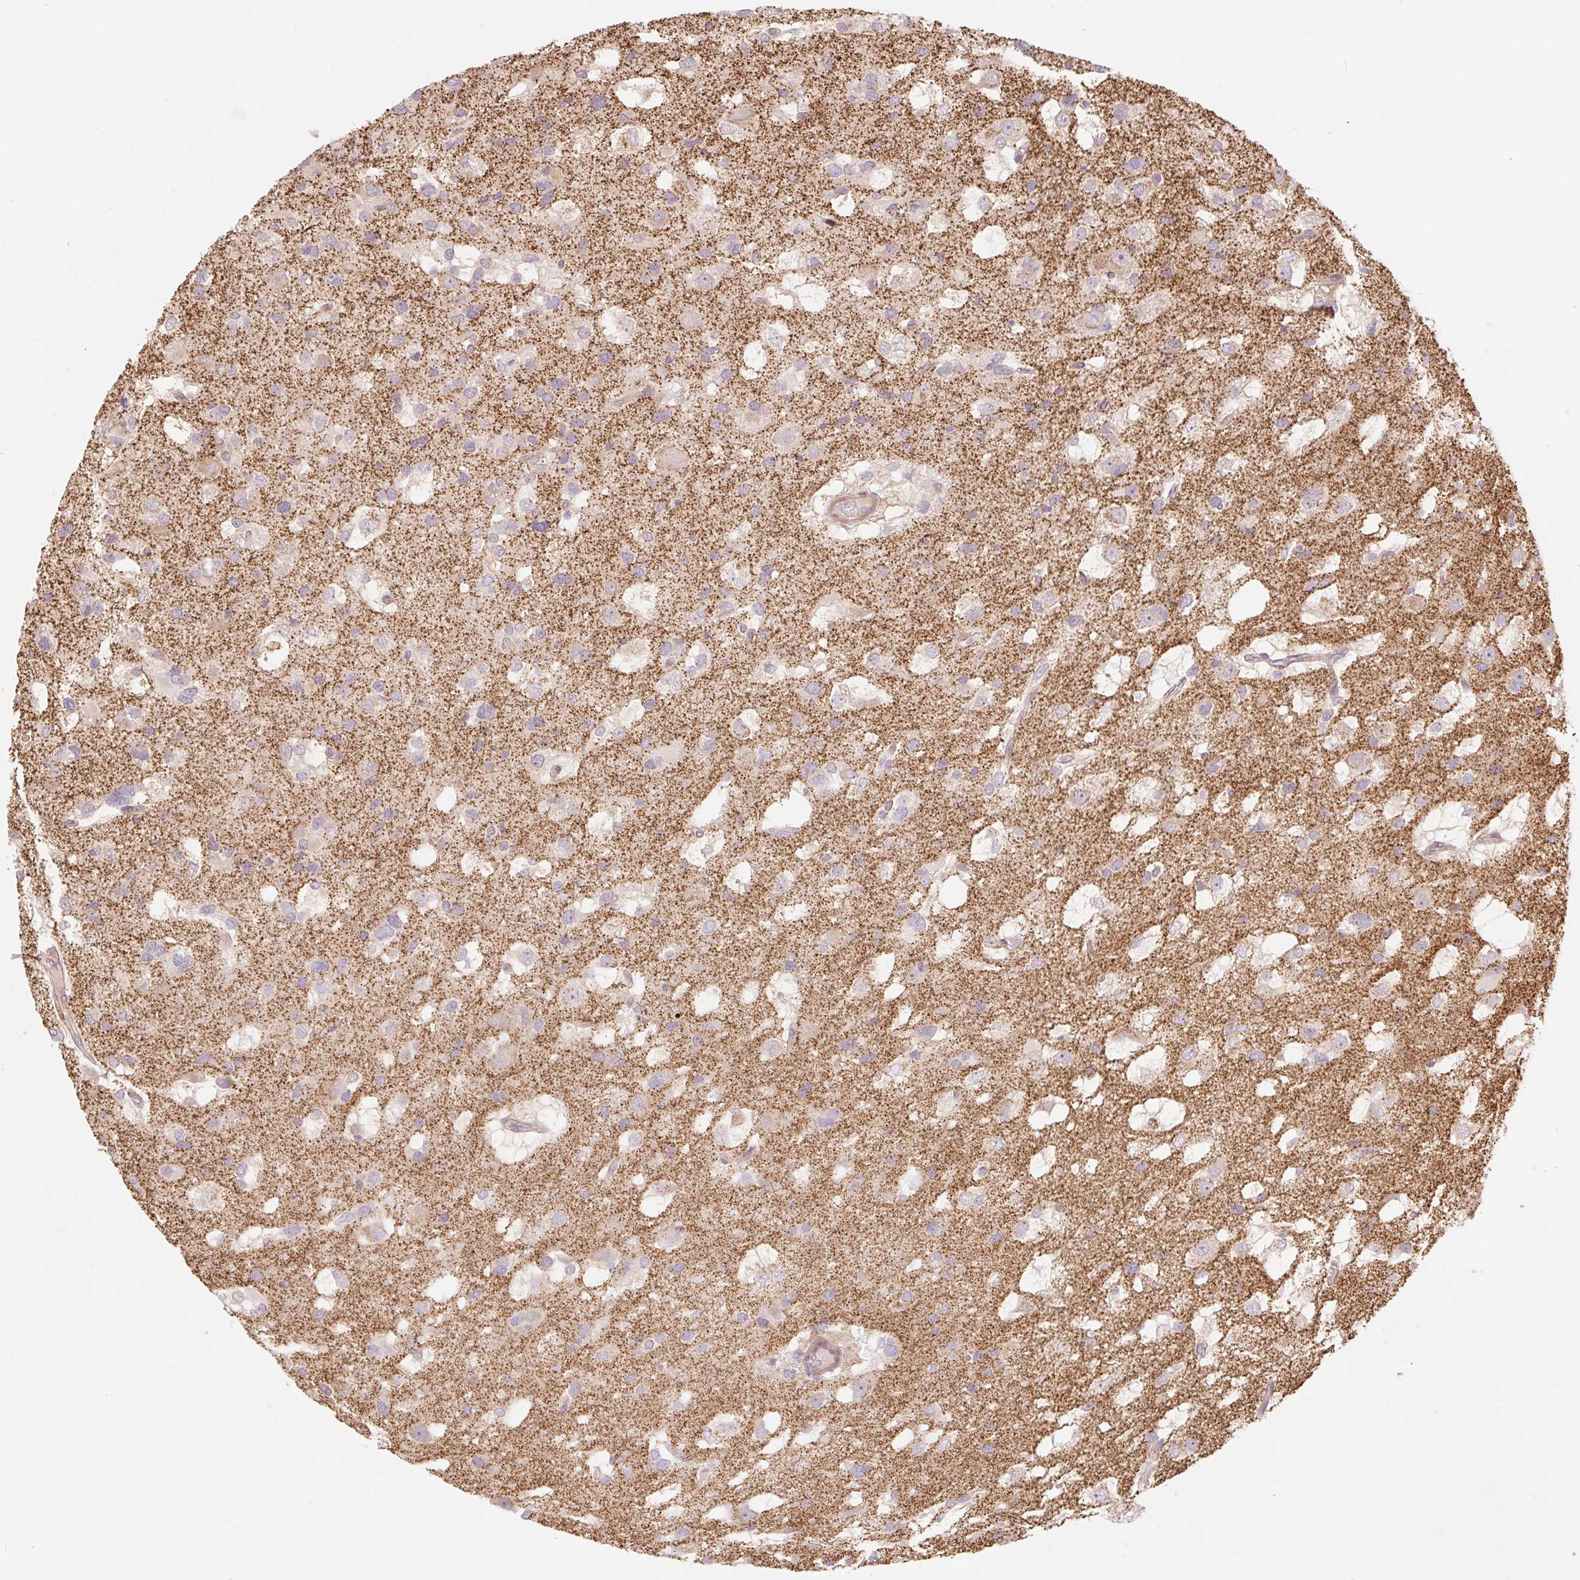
{"staining": {"intensity": "negative", "quantity": "none", "location": "none"}, "tissue": "glioma", "cell_type": "Tumor cells", "image_type": "cancer", "snomed": [{"axis": "morphology", "description": "Glioma, malignant, High grade"}, {"axis": "topography", "description": "Brain"}], "caption": "High magnification brightfield microscopy of malignant high-grade glioma stained with DAB (brown) and counterstained with hematoxylin (blue): tumor cells show no significant staining.", "gene": "EMC10", "patient": {"sex": "male", "age": 53}}